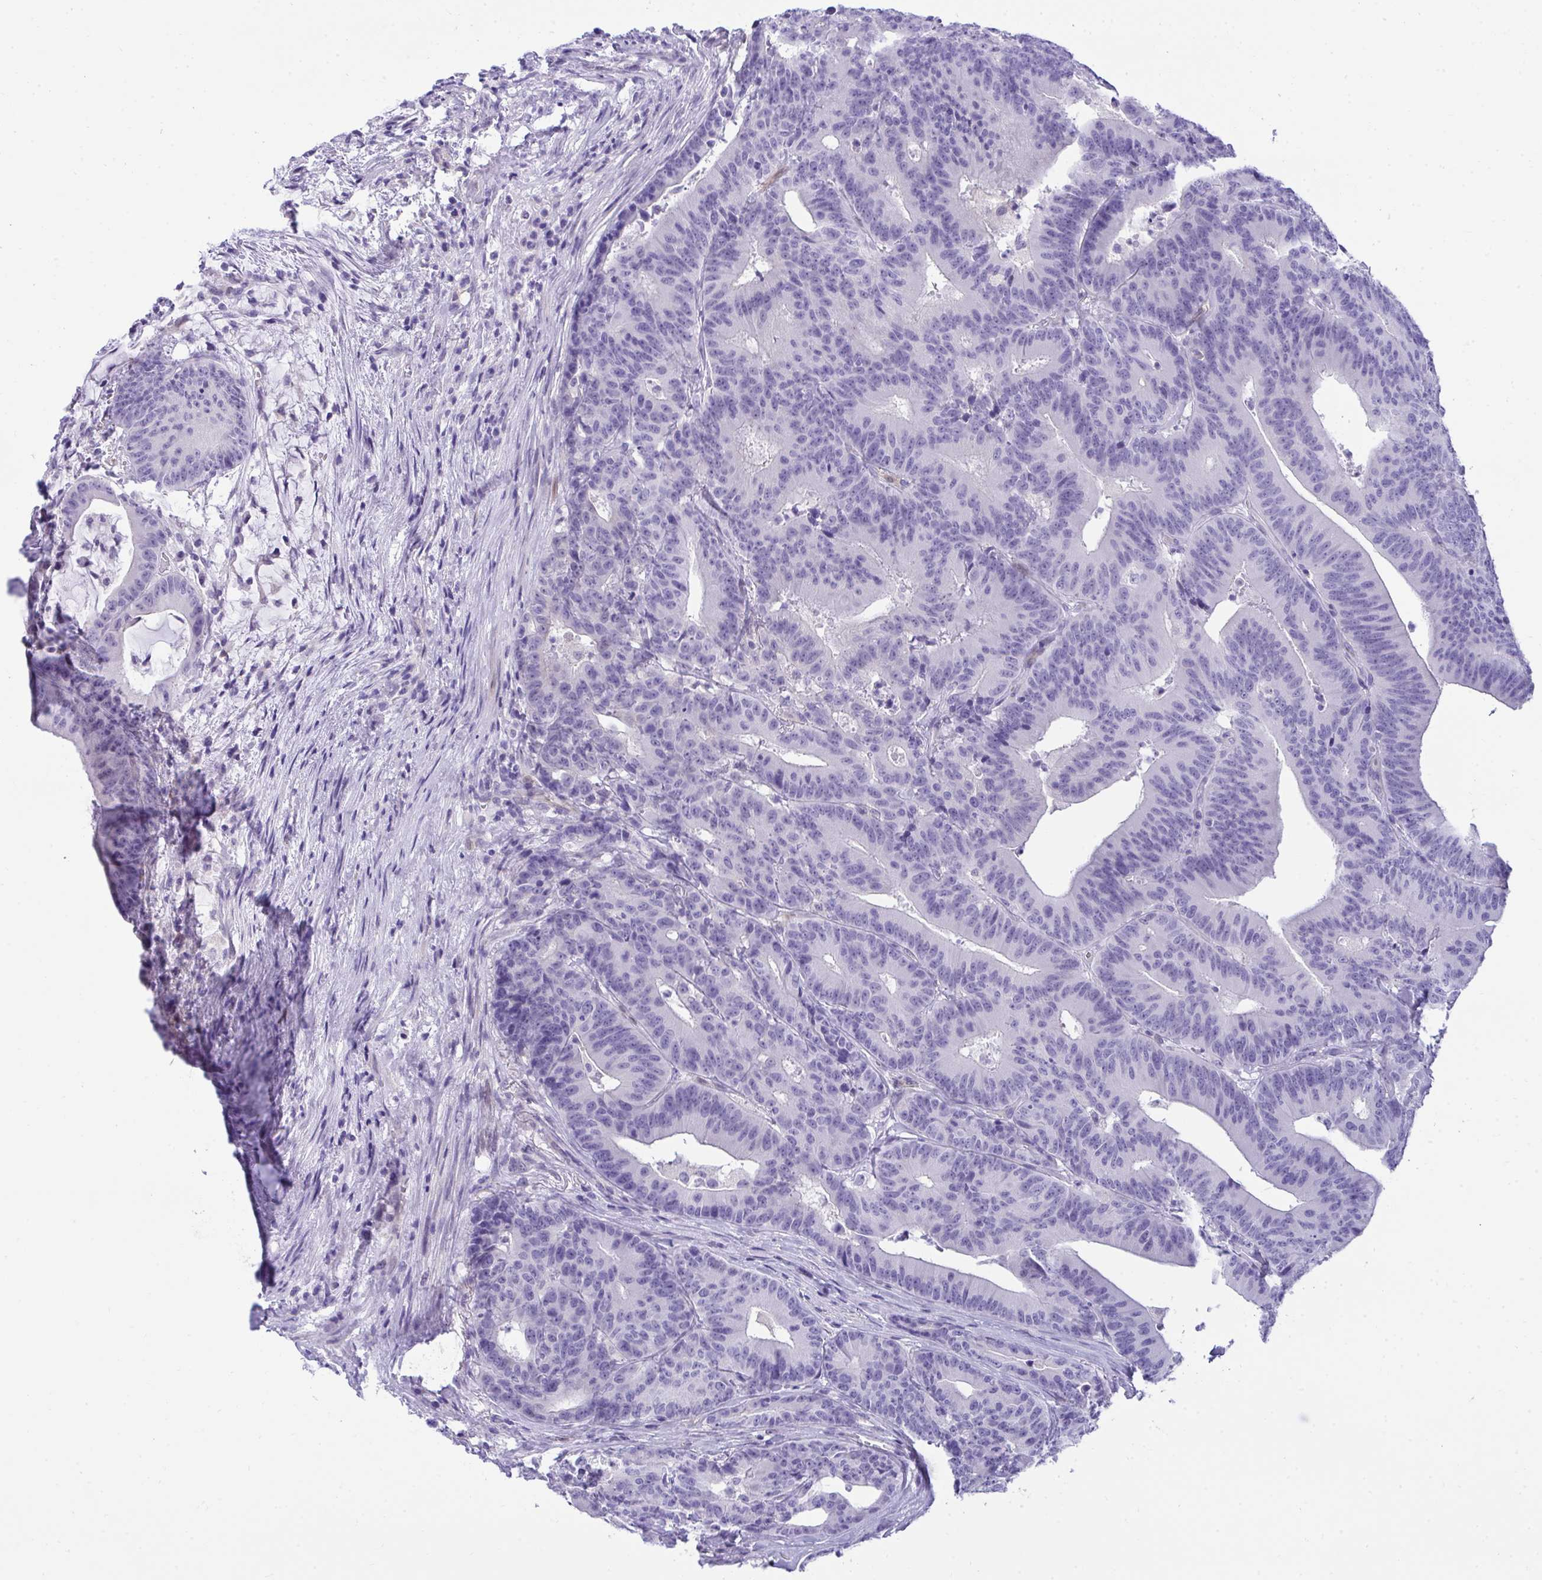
{"staining": {"intensity": "negative", "quantity": "none", "location": "none"}, "tissue": "colorectal cancer", "cell_type": "Tumor cells", "image_type": "cancer", "snomed": [{"axis": "morphology", "description": "Adenocarcinoma, NOS"}, {"axis": "topography", "description": "Colon"}], "caption": "Immunohistochemistry (IHC) of adenocarcinoma (colorectal) displays no expression in tumor cells. Nuclei are stained in blue.", "gene": "PGM2L1", "patient": {"sex": "female", "age": 78}}